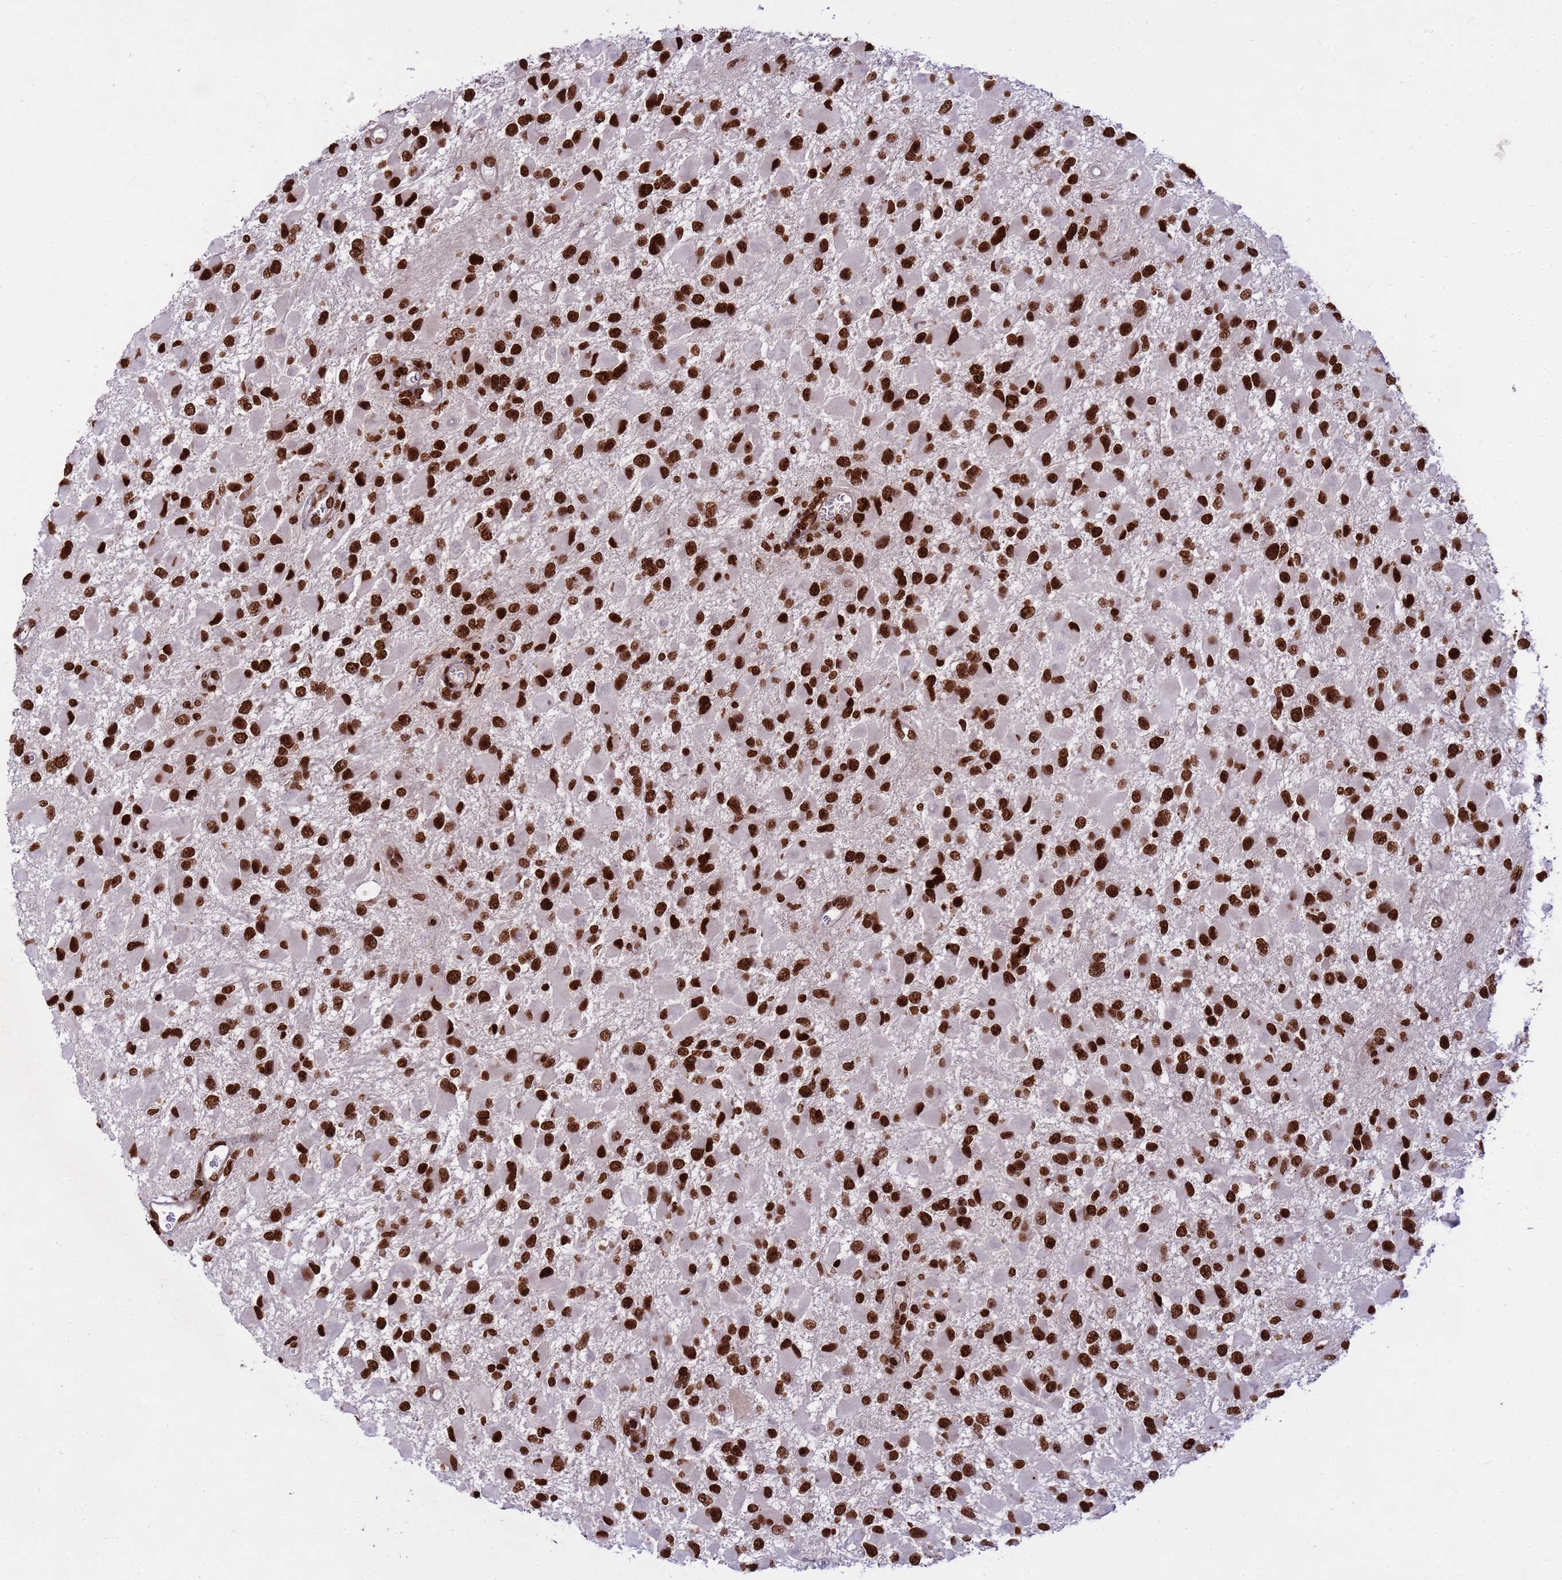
{"staining": {"intensity": "strong", "quantity": ">75%", "location": "nuclear"}, "tissue": "glioma", "cell_type": "Tumor cells", "image_type": "cancer", "snomed": [{"axis": "morphology", "description": "Glioma, malignant, High grade"}, {"axis": "topography", "description": "Brain"}], "caption": "Malignant glioma (high-grade) stained with a brown dye shows strong nuclear positive positivity in about >75% of tumor cells.", "gene": "H3-3B", "patient": {"sex": "male", "age": 53}}